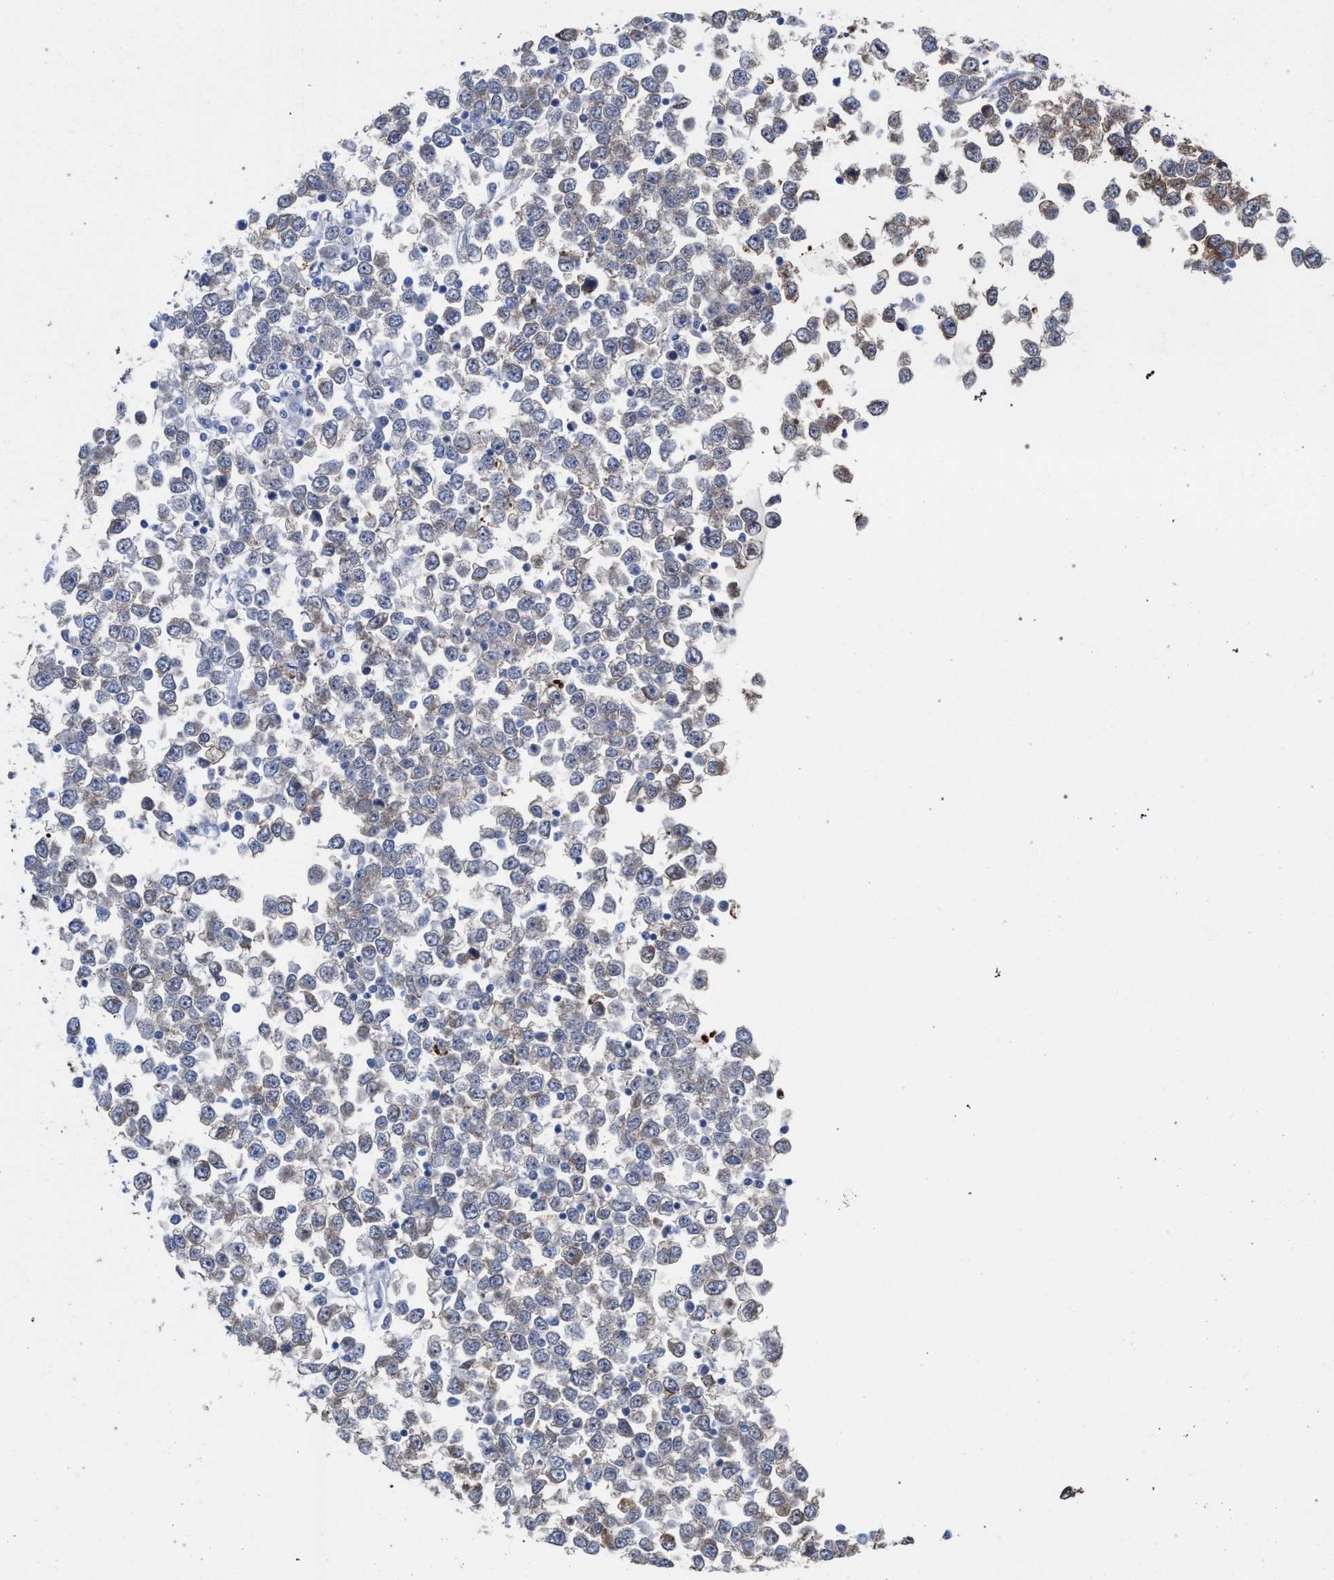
{"staining": {"intensity": "negative", "quantity": "none", "location": "none"}, "tissue": "testis cancer", "cell_type": "Tumor cells", "image_type": "cancer", "snomed": [{"axis": "morphology", "description": "Seminoma, NOS"}, {"axis": "topography", "description": "Testis"}], "caption": "IHC micrograph of neoplastic tissue: human seminoma (testis) stained with DAB displays no significant protein staining in tumor cells.", "gene": "FHOD3", "patient": {"sex": "male", "age": 65}}